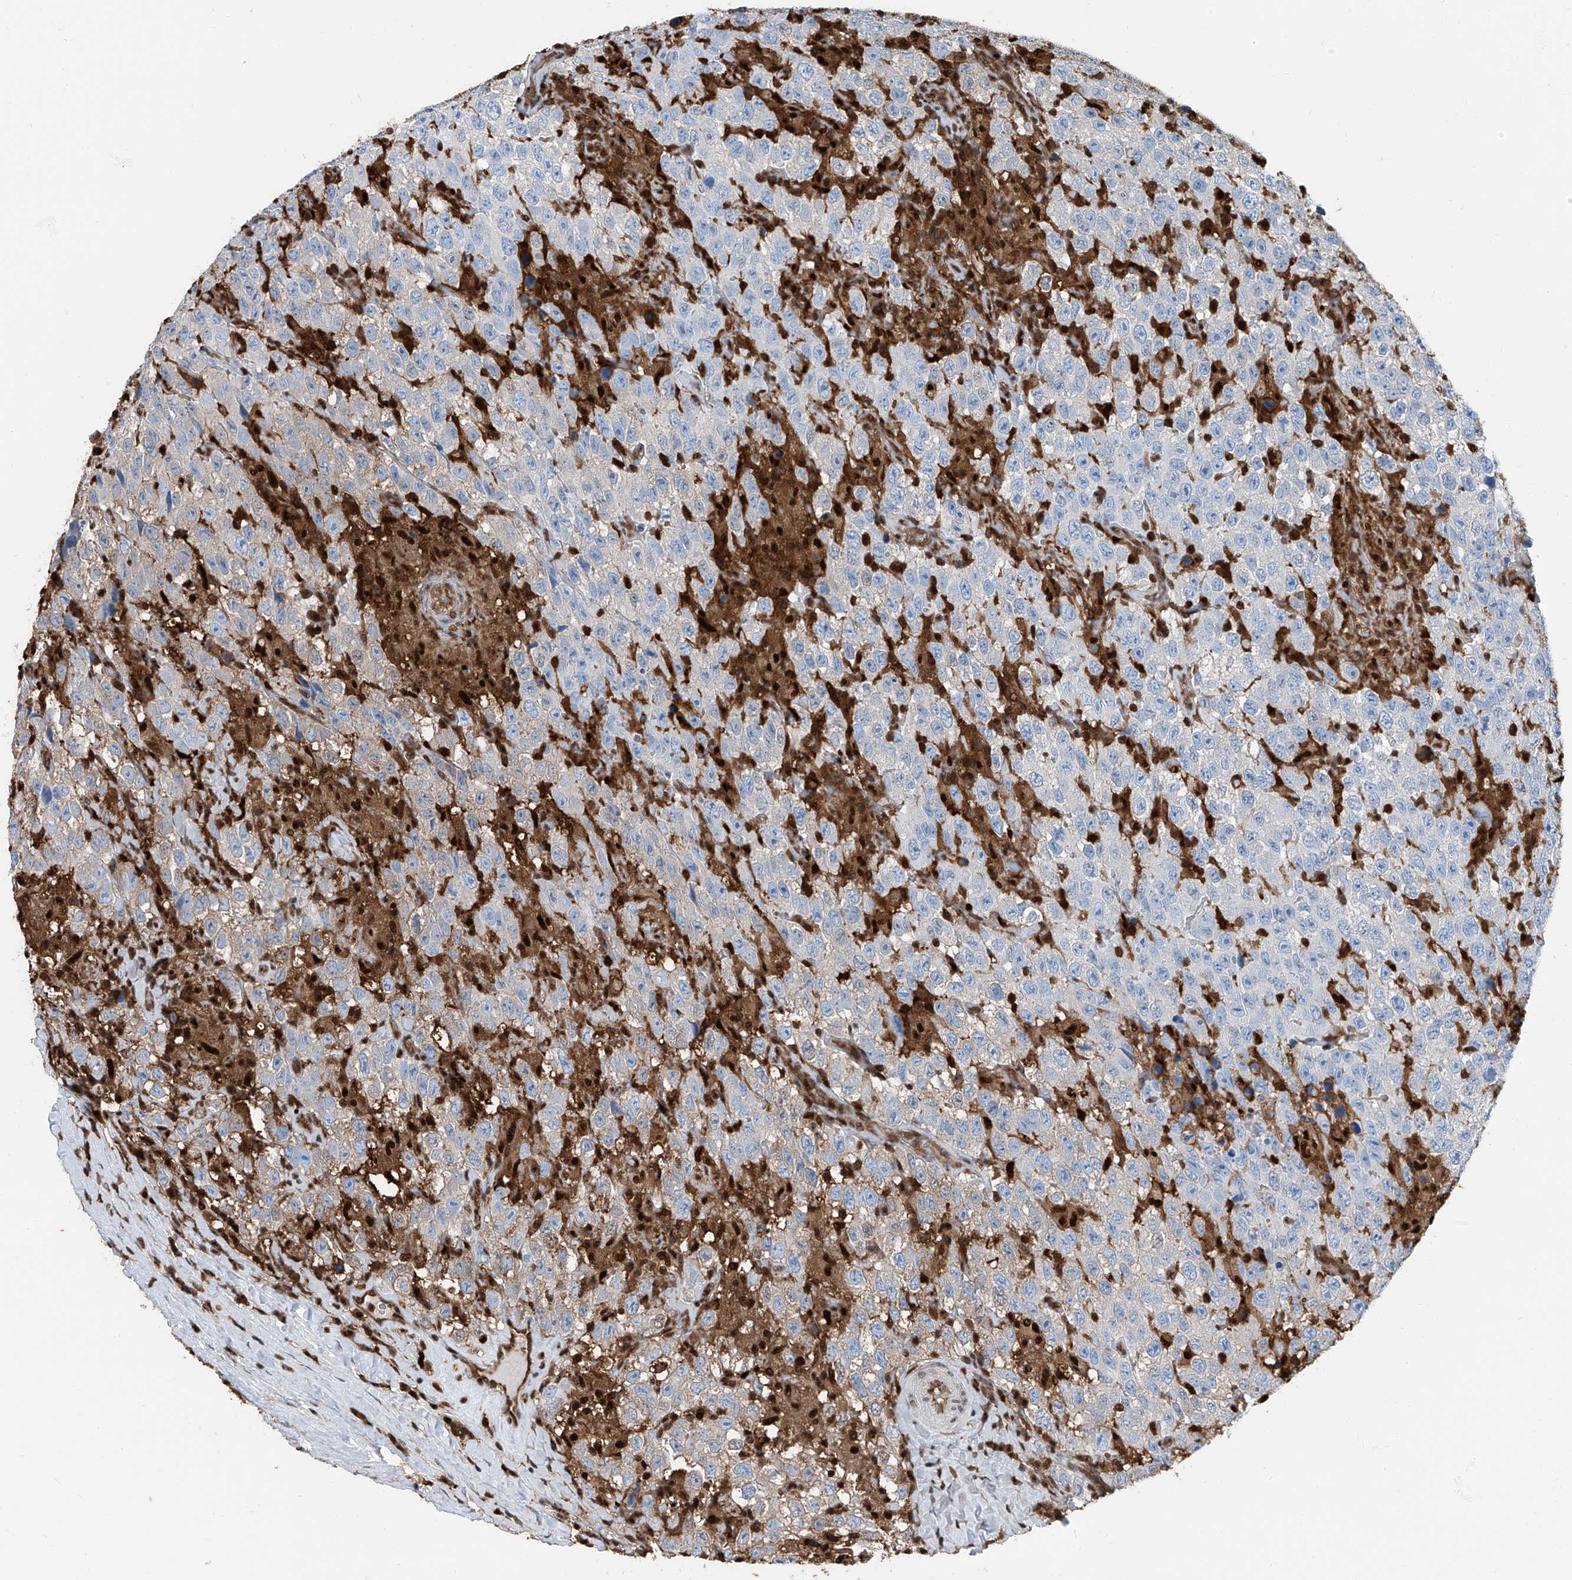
{"staining": {"intensity": "negative", "quantity": "none", "location": "none"}, "tissue": "testis cancer", "cell_type": "Tumor cells", "image_type": "cancer", "snomed": [{"axis": "morphology", "description": "Seminoma, NOS"}, {"axis": "topography", "description": "Testis"}], "caption": "Testis cancer (seminoma) stained for a protein using immunohistochemistry (IHC) displays no positivity tumor cells.", "gene": "PSMB10", "patient": {"sex": "male", "age": 41}}